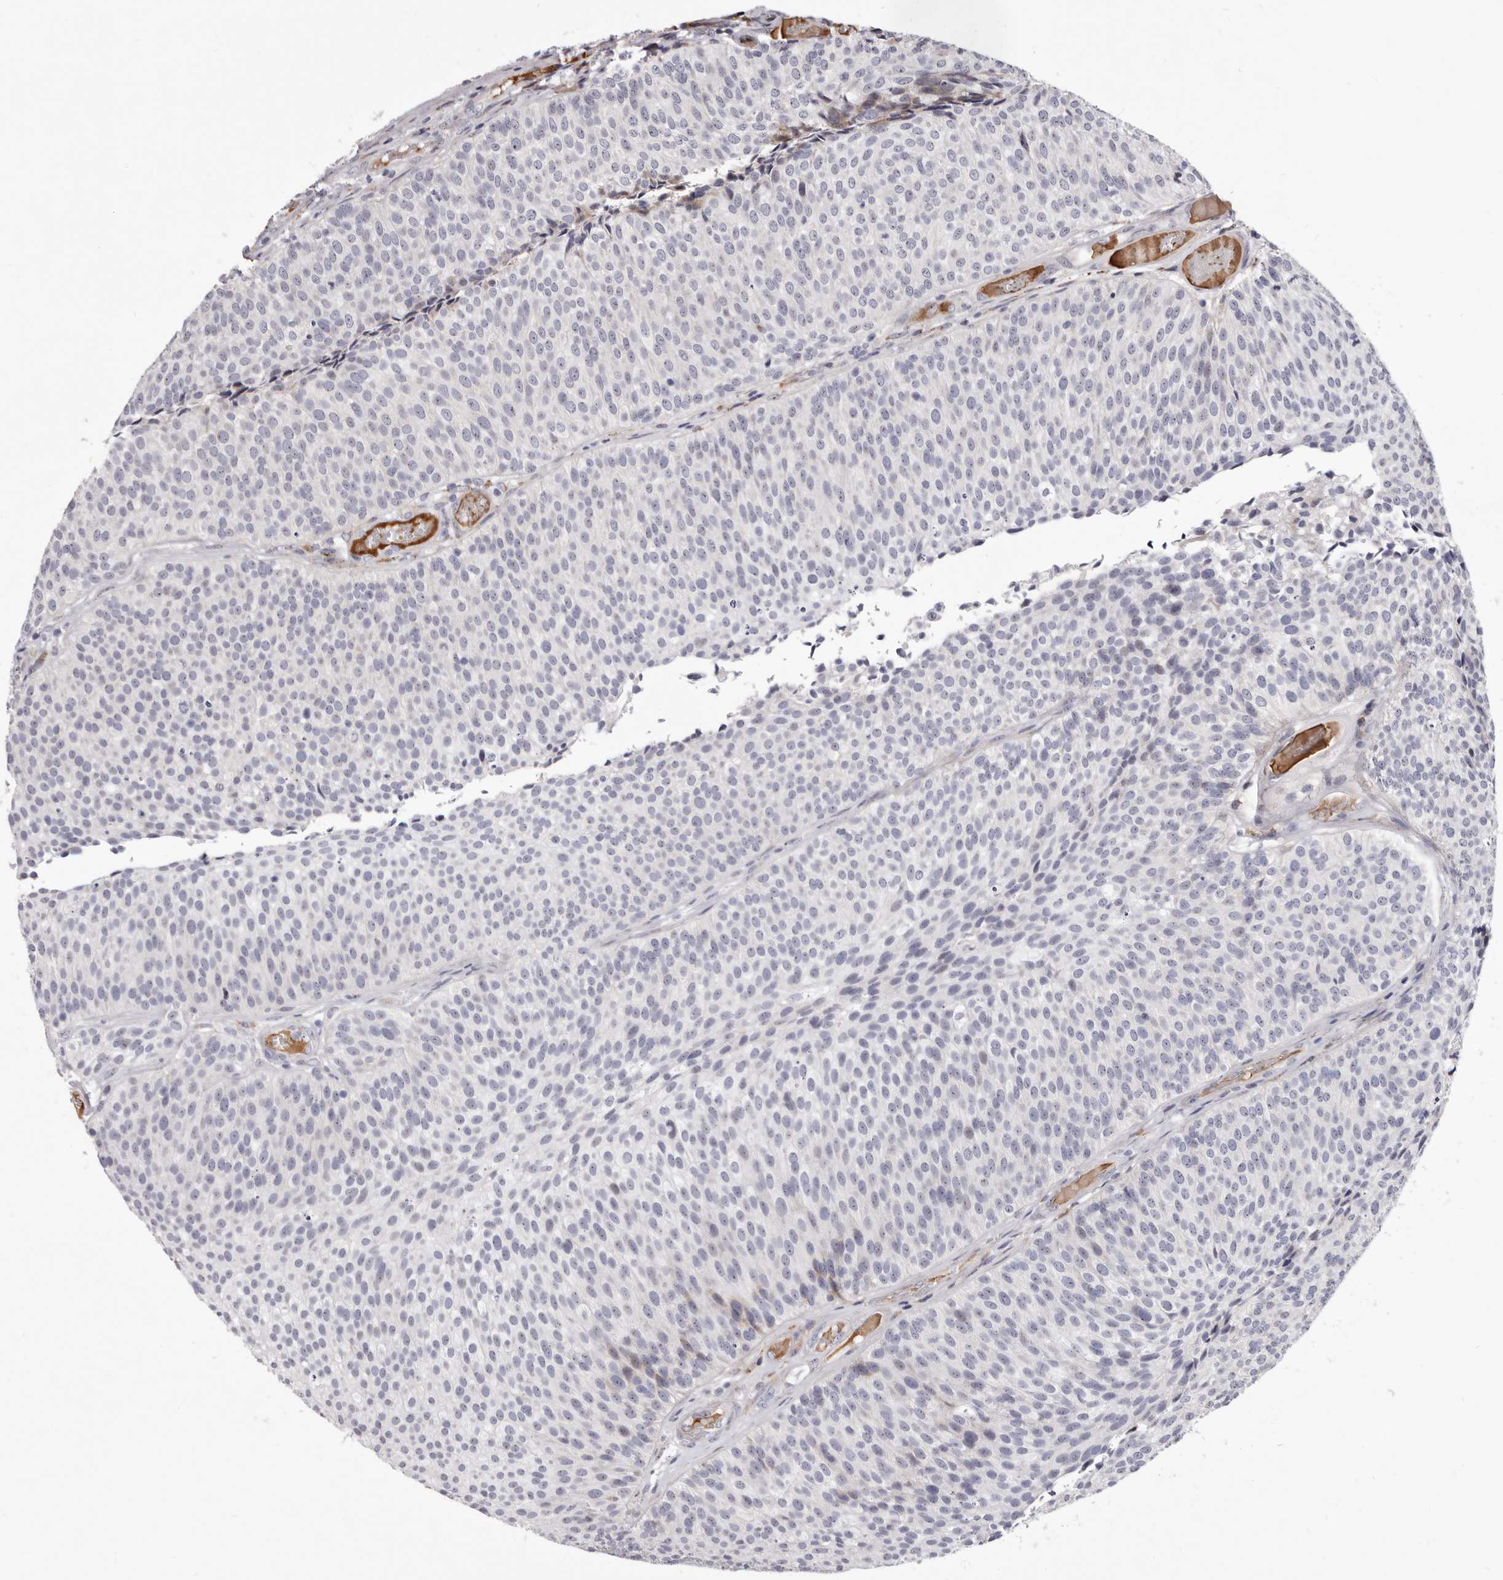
{"staining": {"intensity": "negative", "quantity": "none", "location": "none"}, "tissue": "urothelial cancer", "cell_type": "Tumor cells", "image_type": "cancer", "snomed": [{"axis": "morphology", "description": "Urothelial carcinoma, Low grade"}, {"axis": "topography", "description": "Urinary bladder"}], "caption": "DAB (3,3'-diaminobenzidine) immunohistochemical staining of human low-grade urothelial carcinoma displays no significant expression in tumor cells.", "gene": "NUBPL", "patient": {"sex": "male", "age": 86}}